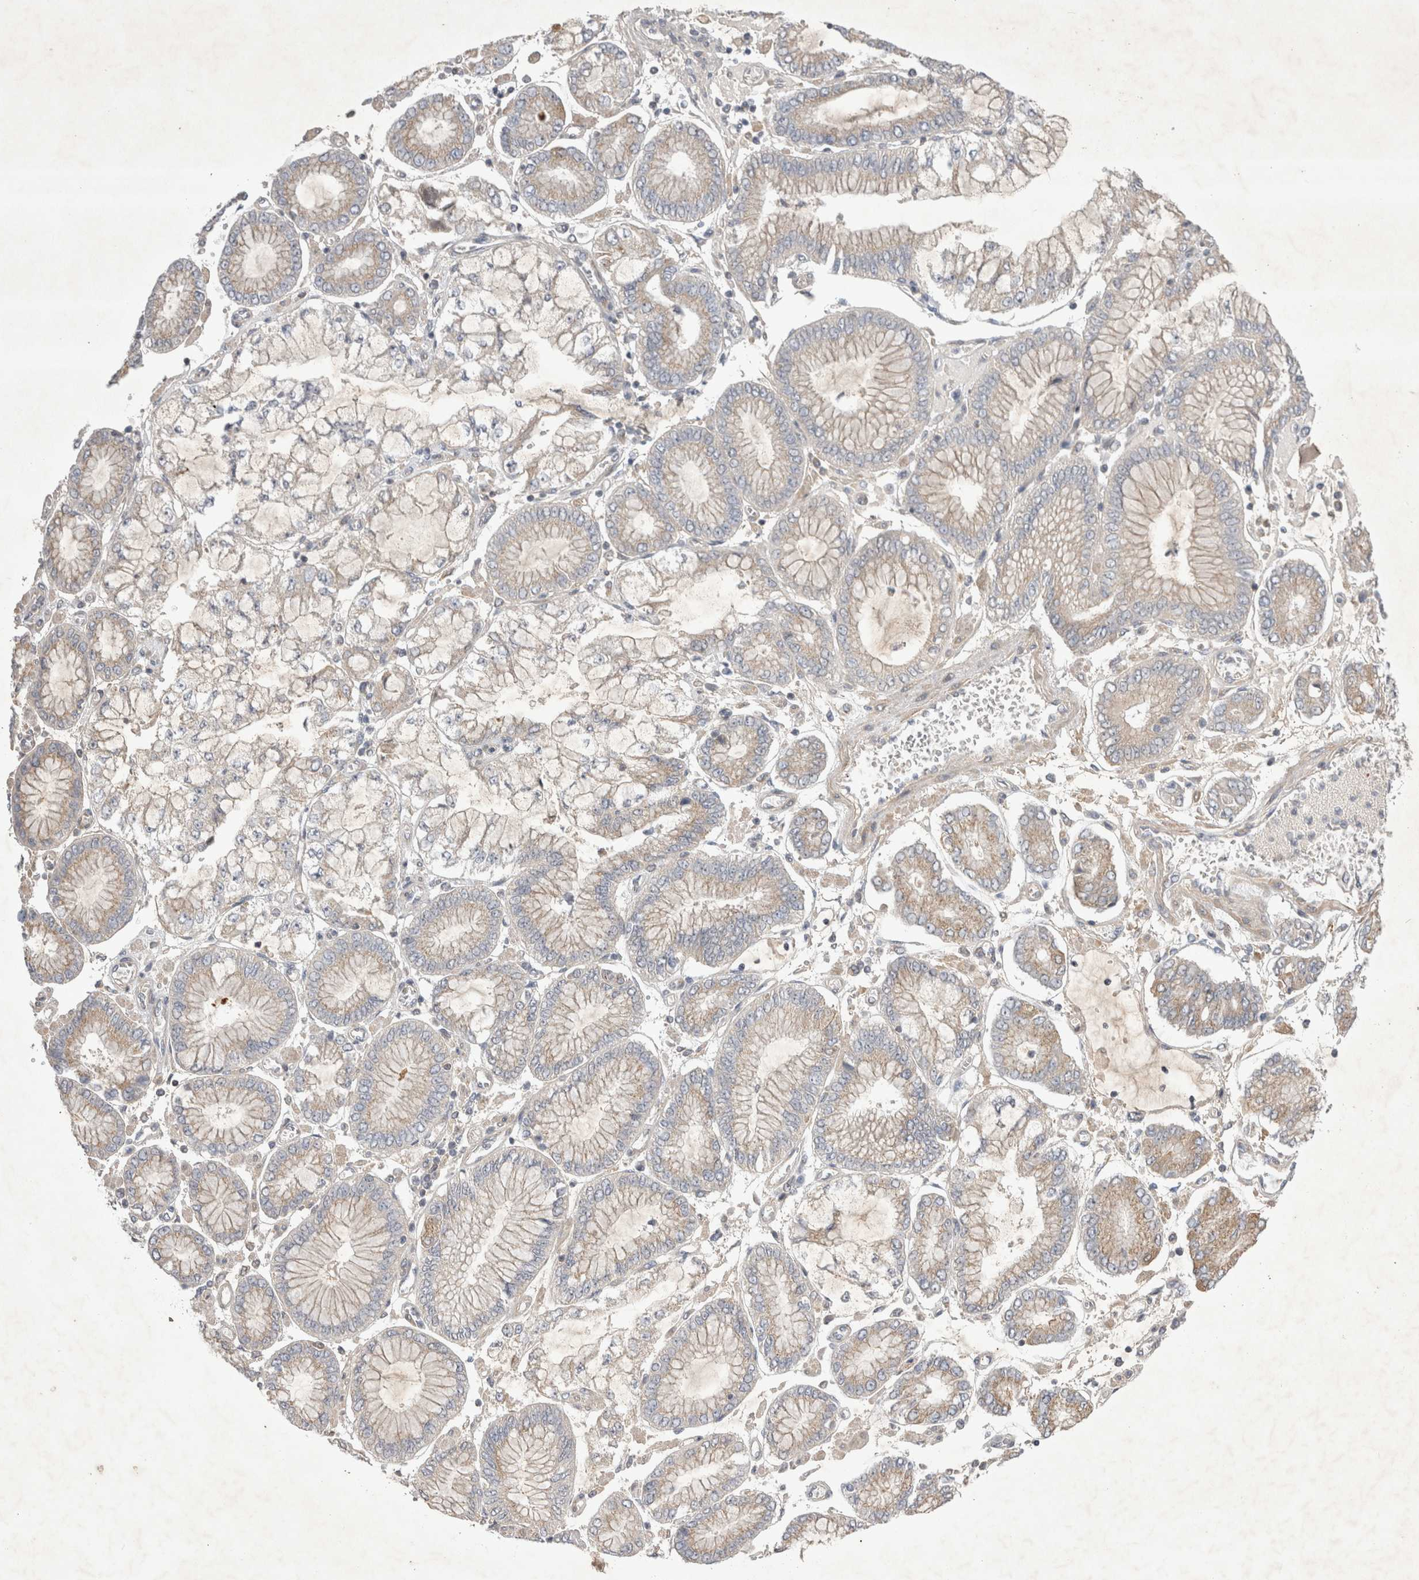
{"staining": {"intensity": "weak", "quantity": "<25%", "location": "cytoplasmic/membranous"}, "tissue": "stomach cancer", "cell_type": "Tumor cells", "image_type": "cancer", "snomed": [{"axis": "morphology", "description": "Adenocarcinoma, NOS"}, {"axis": "topography", "description": "Stomach"}], "caption": "Immunohistochemical staining of human adenocarcinoma (stomach) displays no significant positivity in tumor cells.", "gene": "SRD5A3", "patient": {"sex": "male", "age": 76}}